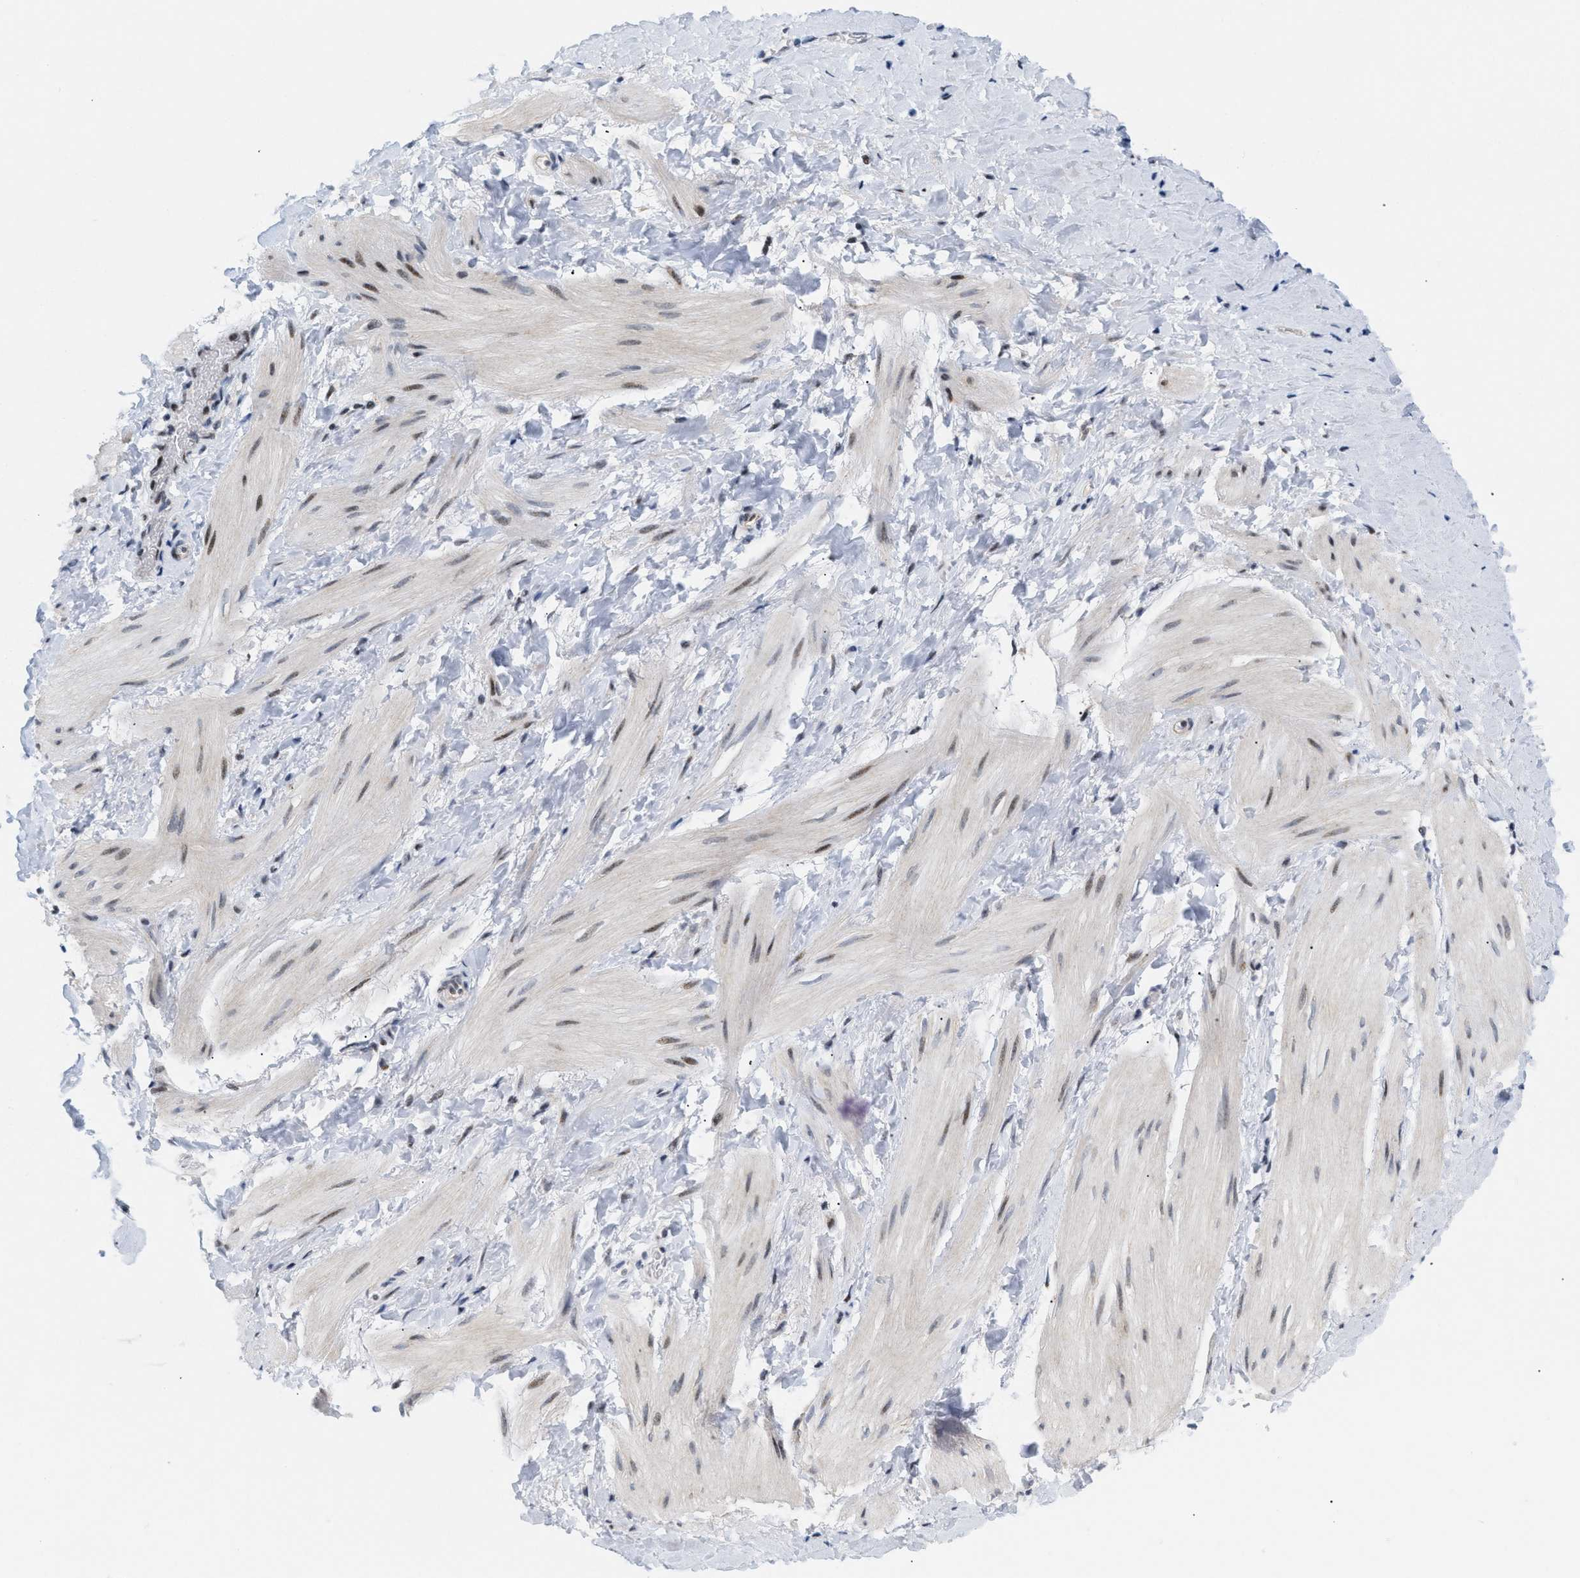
{"staining": {"intensity": "moderate", "quantity": "<25%", "location": "nuclear"}, "tissue": "smooth muscle", "cell_type": "Smooth muscle cells", "image_type": "normal", "snomed": [{"axis": "morphology", "description": "Normal tissue, NOS"}, {"axis": "topography", "description": "Smooth muscle"}], "caption": "A high-resolution micrograph shows immunohistochemistry (IHC) staining of normal smooth muscle, which demonstrates moderate nuclear expression in approximately <25% of smooth muscle cells. The protein of interest is stained brown, and the nuclei are stained in blue (DAB (3,3'-diaminobenzidine) IHC with brightfield microscopy, high magnification).", "gene": "PPARD", "patient": {"sex": "male", "age": 16}}